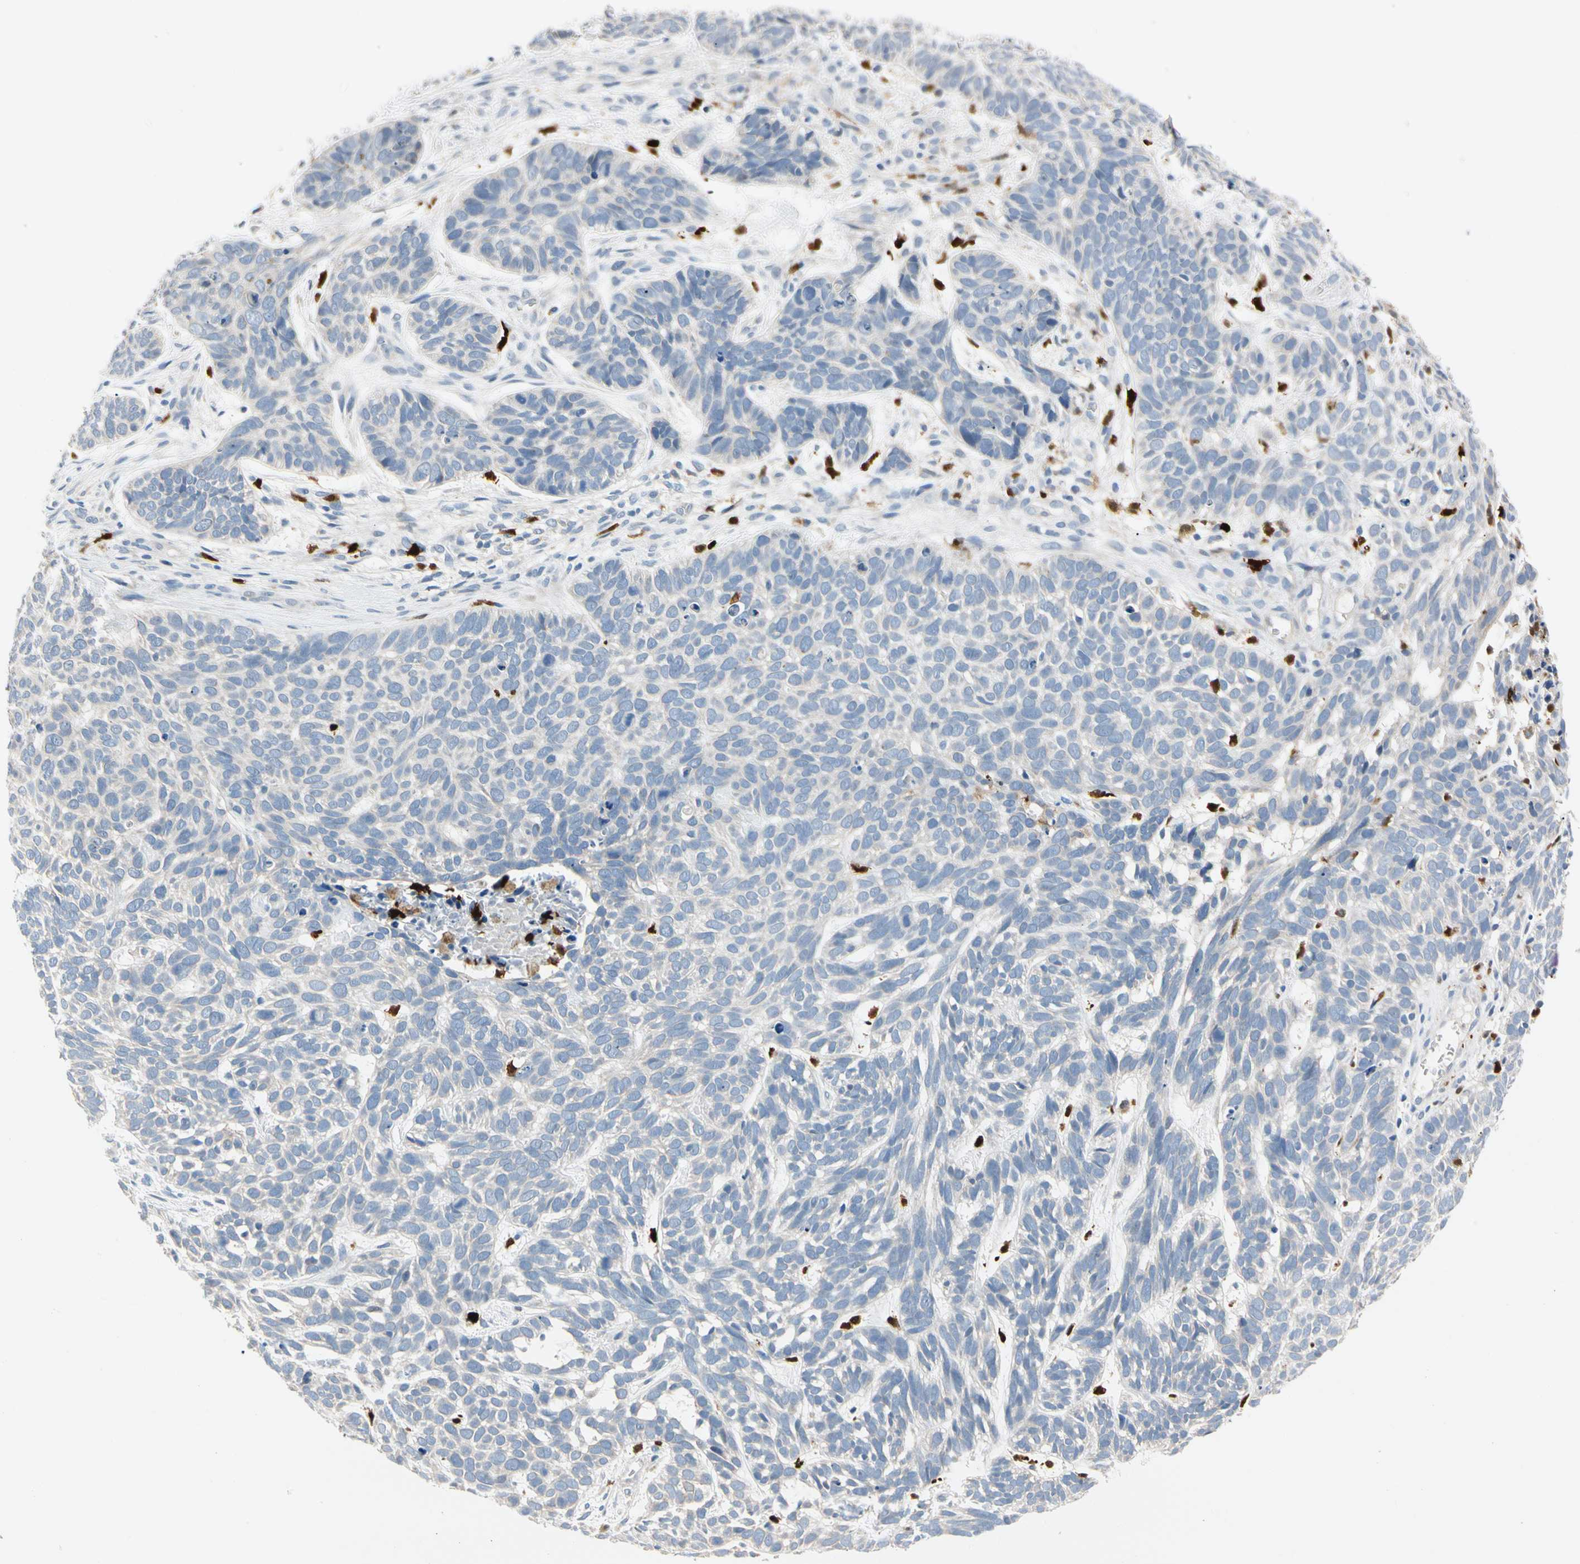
{"staining": {"intensity": "negative", "quantity": "none", "location": "none"}, "tissue": "skin cancer", "cell_type": "Tumor cells", "image_type": "cancer", "snomed": [{"axis": "morphology", "description": "Basal cell carcinoma"}, {"axis": "topography", "description": "Skin"}], "caption": "Protein analysis of skin cancer (basal cell carcinoma) displays no significant positivity in tumor cells.", "gene": "TRAF5", "patient": {"sex": "male", "age": 87}}